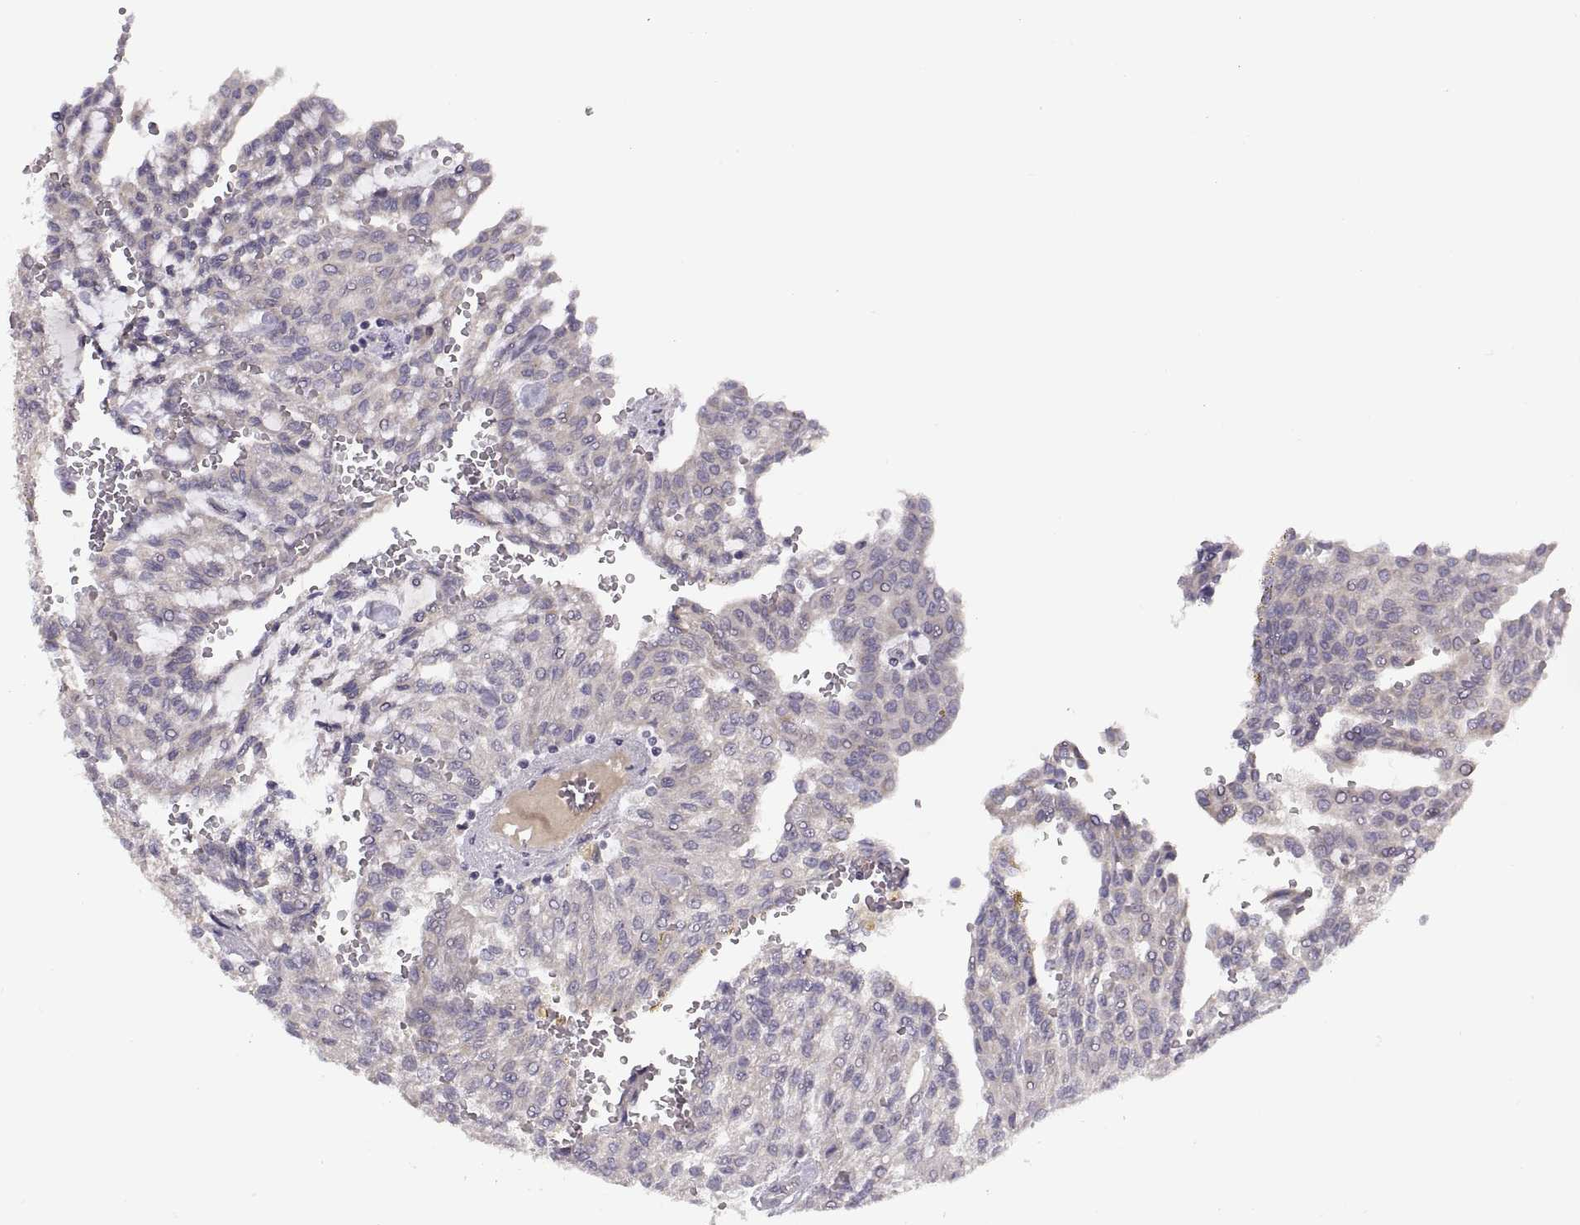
{"staining": {"intensity": "negative", "quantity": "none", "location": "none"}, "tissue": "renal cancer", "cell_type": "Tumor cells", "image_type": "cancer", "snomed": [{"axis": "morphology", "description": "Adenocarcinoma, NOS"}, {"axis": "topography", "description": "Kidney"}], "caption": "Tumor cells show no significant positivity in renal cancer.", "gene": "ACSBG2", "patient": {"sex": "male", "age": 63}}